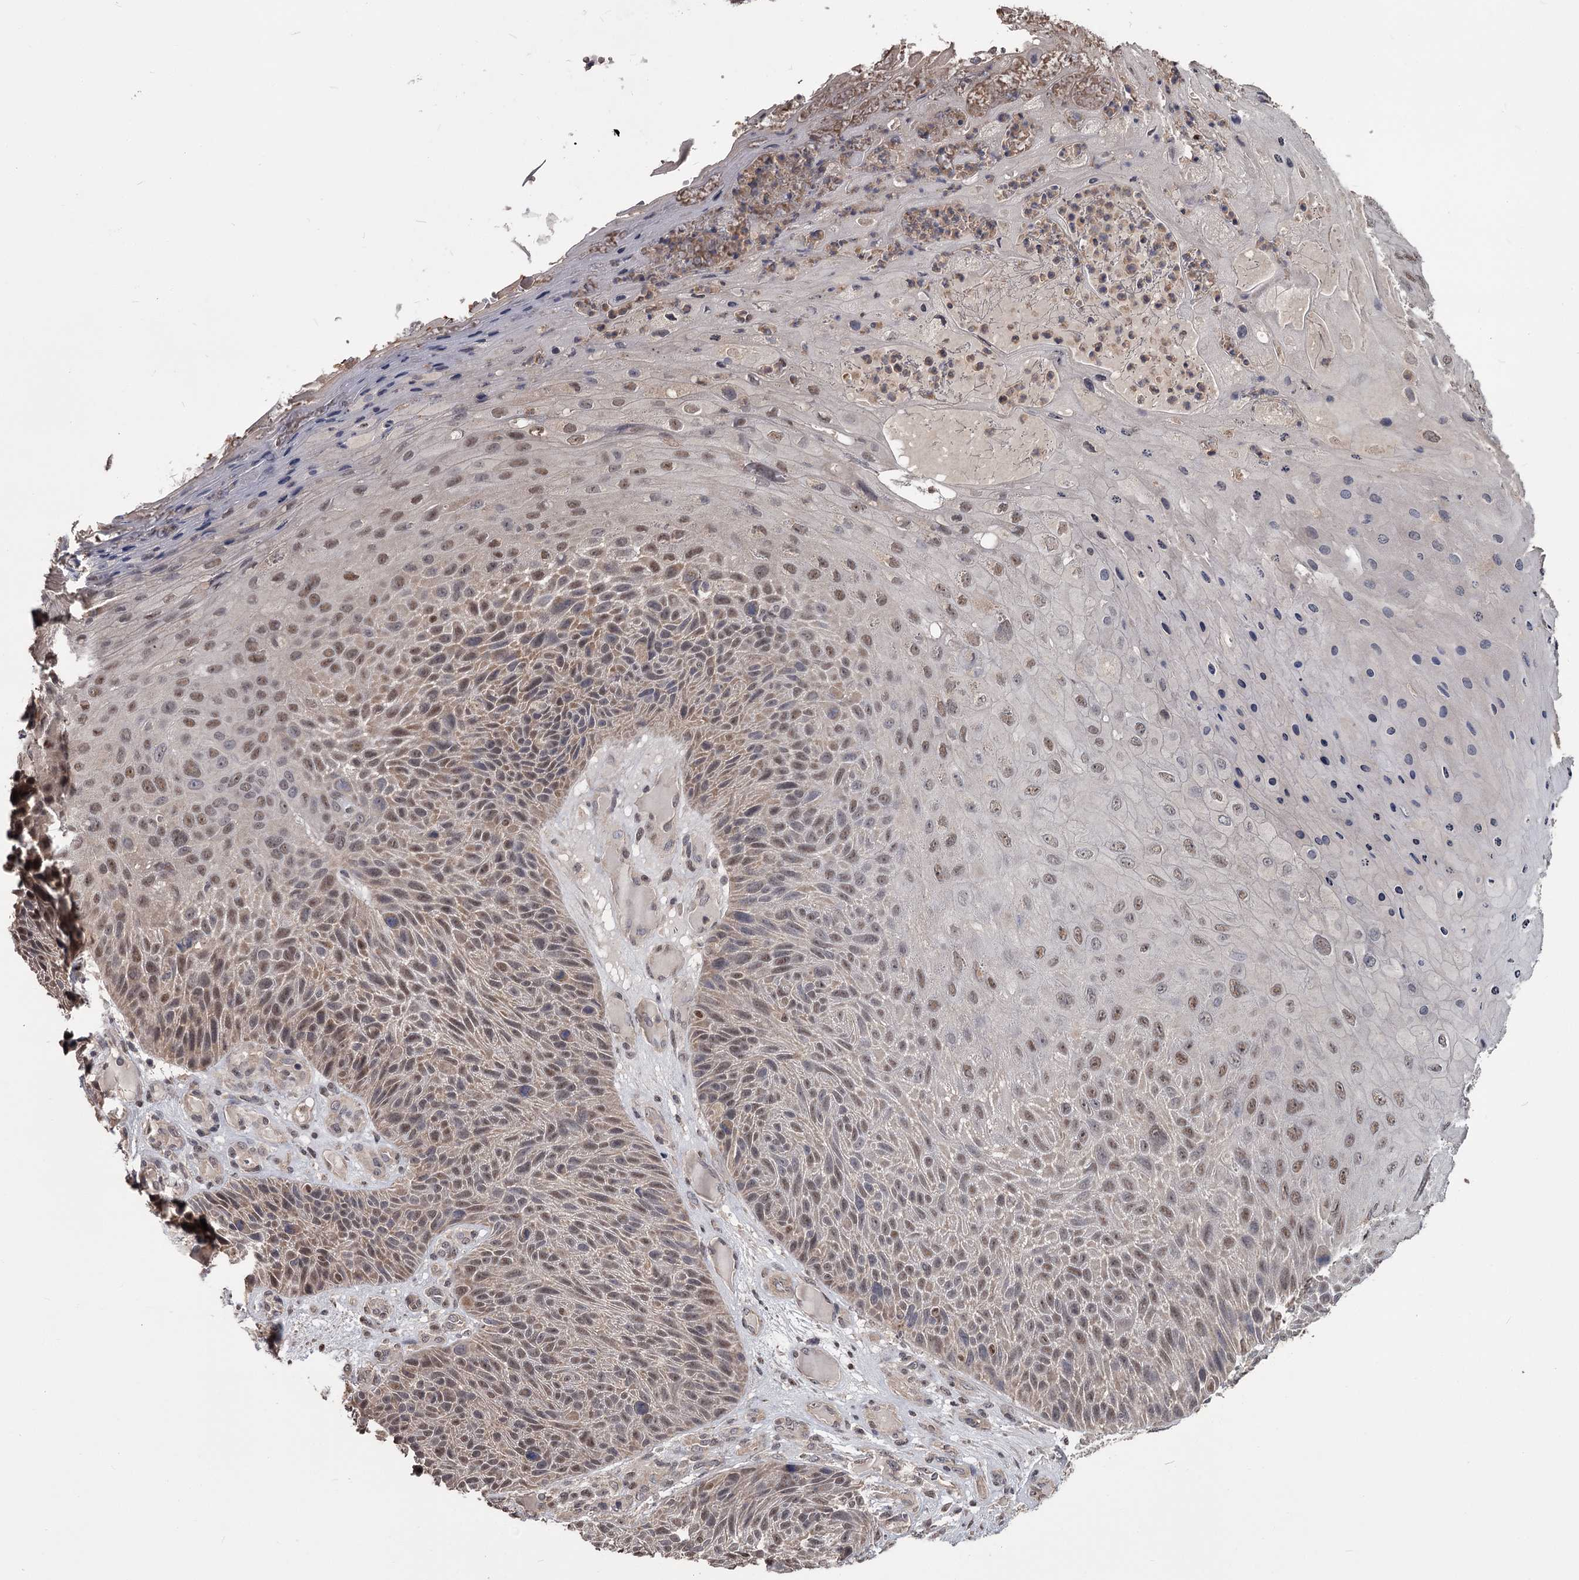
{"staining": {"intensity": "moderate", "quantity": ">75%", "location": "cytoplasmic/membranous,nuclear"}, "tissue": "skin cancer", "cell_type": "Tumor cells", "image_type": "cancer", "snomed": [{"axis": "morphology", "description": "Squamous cell carcinoma, NOS"}, {"axis": "topography", "description": "Skin"}], "caption": "An image showing moderate cytoplasmic/membranous and nuclear expression in about >75% of tumor cells in skin squamous cell carcinoma, as visualized by brown immunohistochemical staining.", "gene": "PRPF40B", "patient": {"sex": "female", "age": 88}}